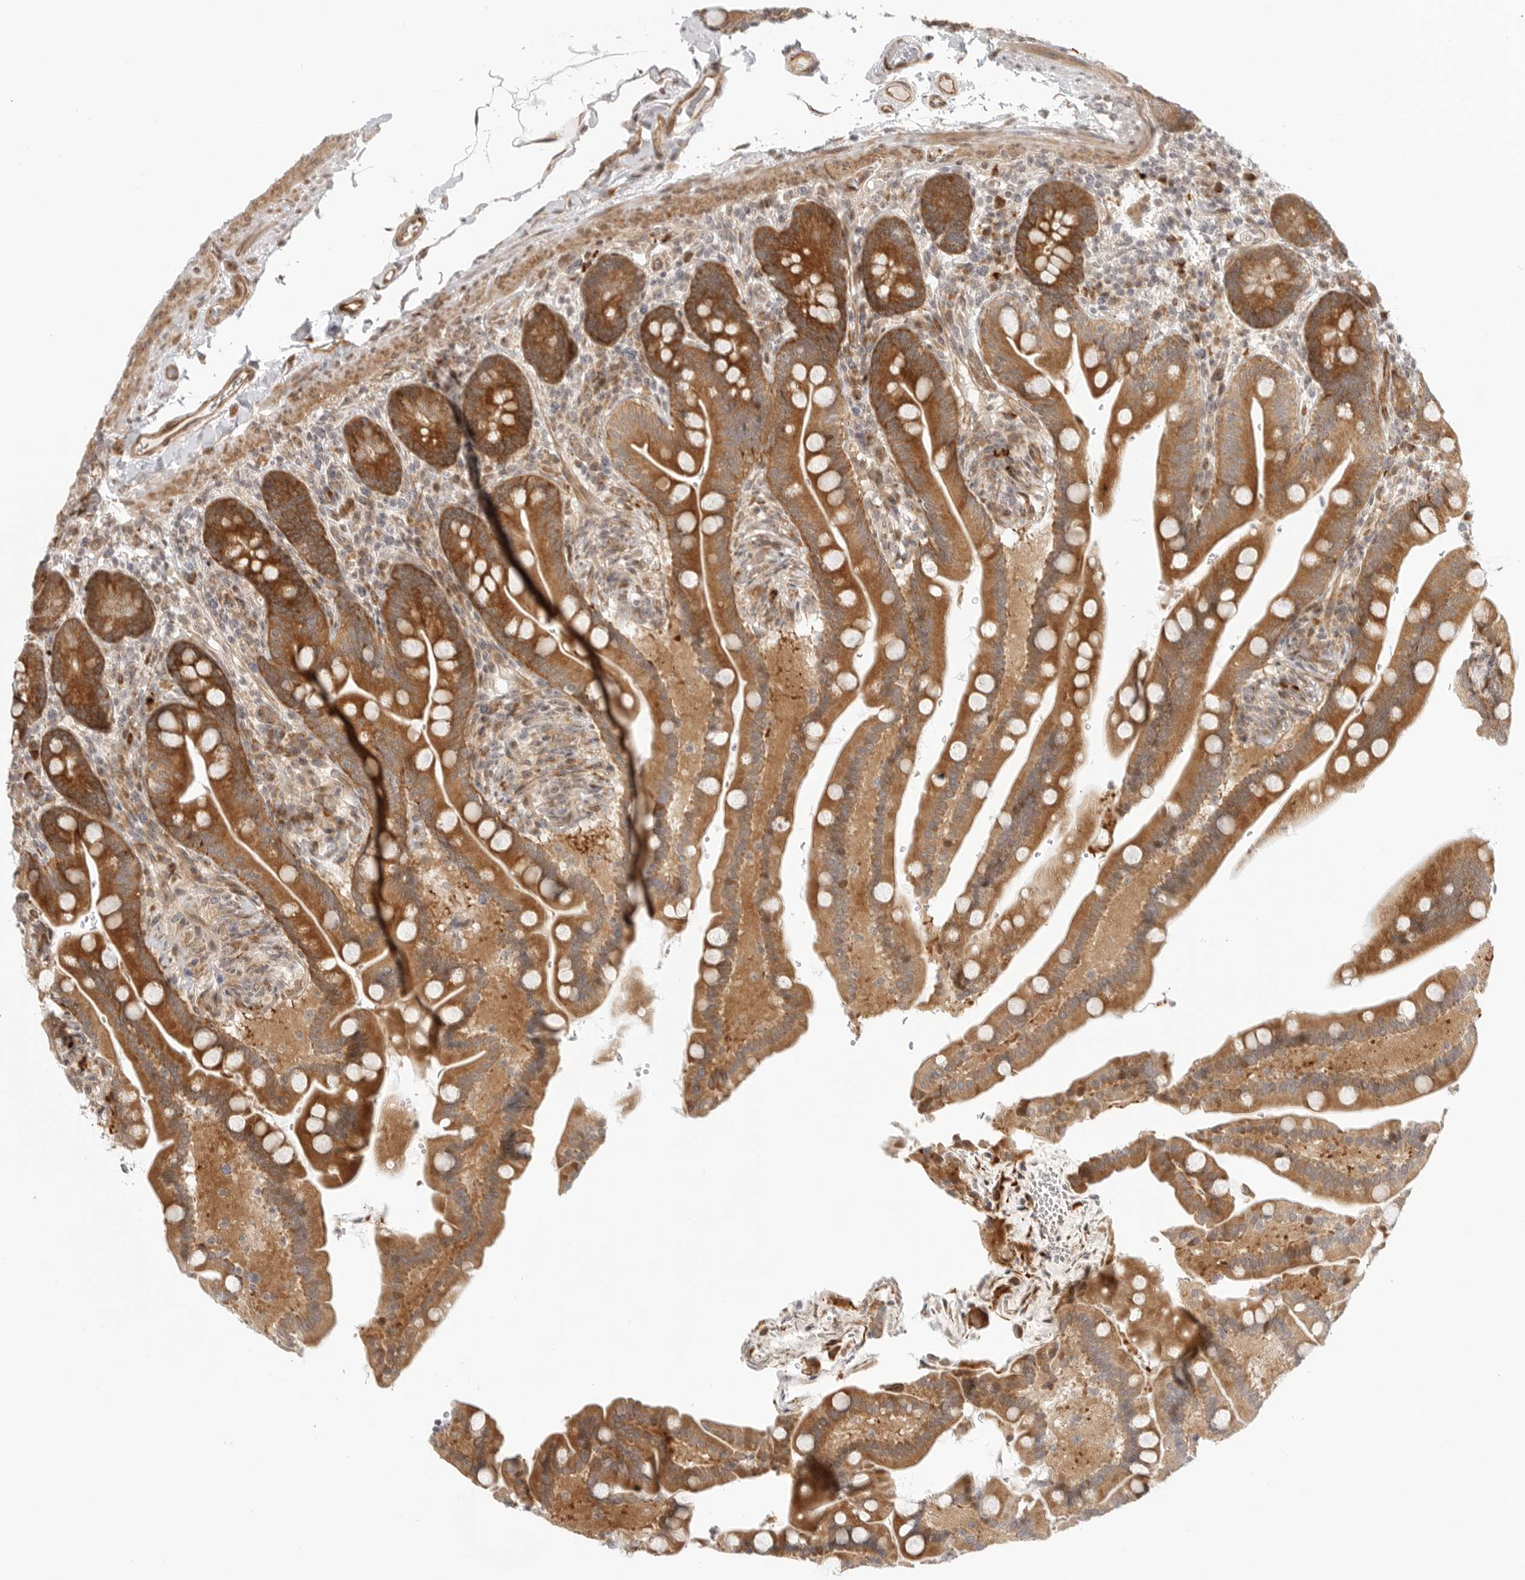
{"staining": {"intensity": "moderate", "quantity": ">75%", "location": "cytoplasmic/membranous"}, "tissue": "colon", "cell_type": "Endothelial cells", "image_type": "normal", "snomed": [{"axis": "morphology", "description": "Normal tissue, NOS"}, {"axis": "topography", "description": "Smooth muscle"}, {"axis": "topography", "description": "Colon"}], "caption": "Benign colon was stained to show a protein in brown. There is medium levels of moderate cytoplasmic/membranous staining in about >75% of endothelial cells. Using DAB (3,3'-diaminobenzidine) (brown) and hematoxylin (blue) stains, captured at high magnification using brightfield microscopy.", "gene": "DSCC1", "patient": {"sex": "male", "age": 73}}